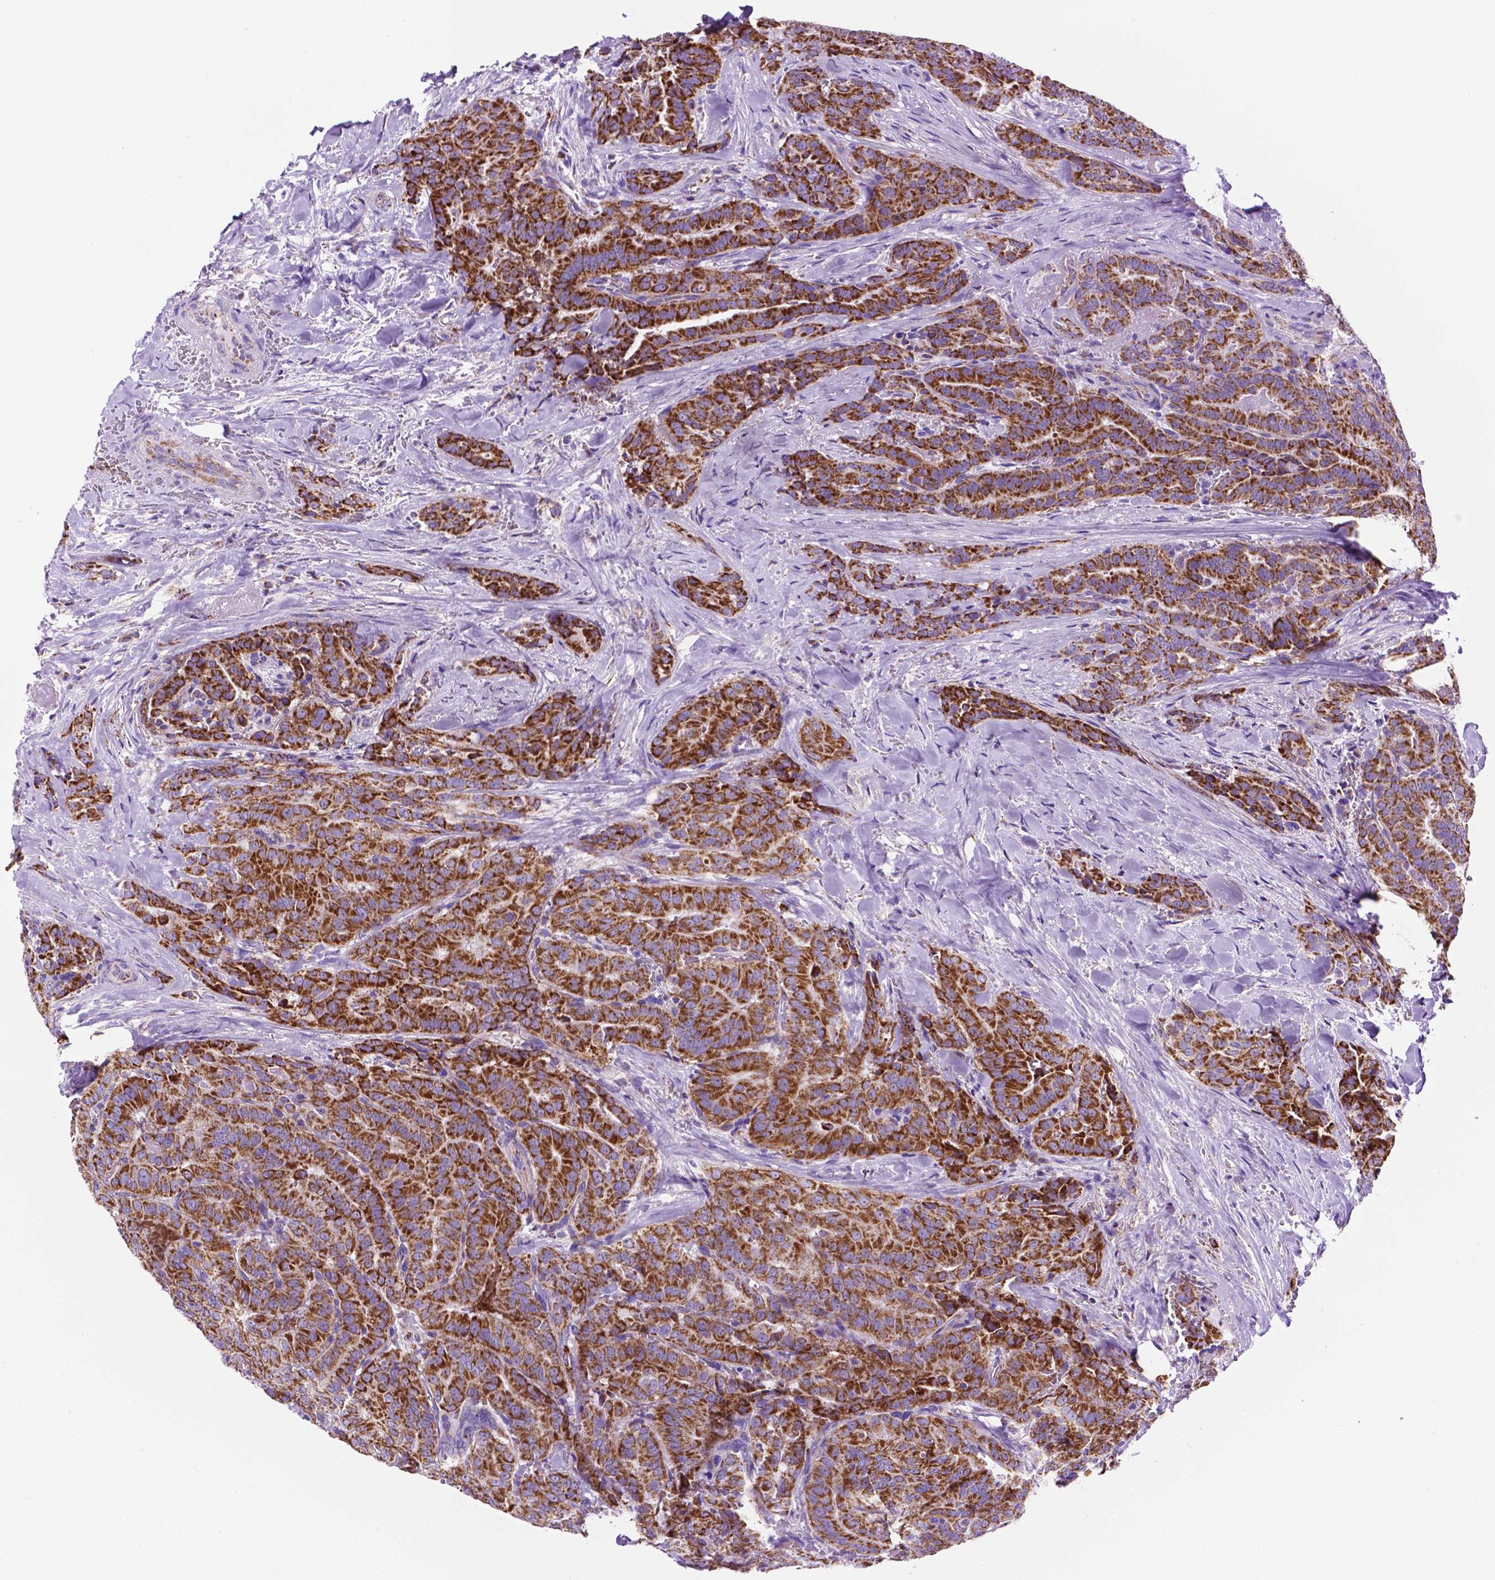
{"staining": {"intensity": "strong", "quantity": ">75%", "location": "cytoplasmic/membranous"}, "tissue": "thyroid cancer", "cell_type": "Tumor cells", "image_type": "cancer", "snomed": [{"axis": "morphology", "description": "Papillary adenocarcinoma, NOS"}, {"axis": "topography", "description": "Thyroid gland"}], "caption": "Human thyroid cancer (papillary adenocarcinoma) stained with a protein marker exhibits strong staining in tumor cells.", "gene": "GDPD5", "patient": {"sex": "male", "age": 61}}